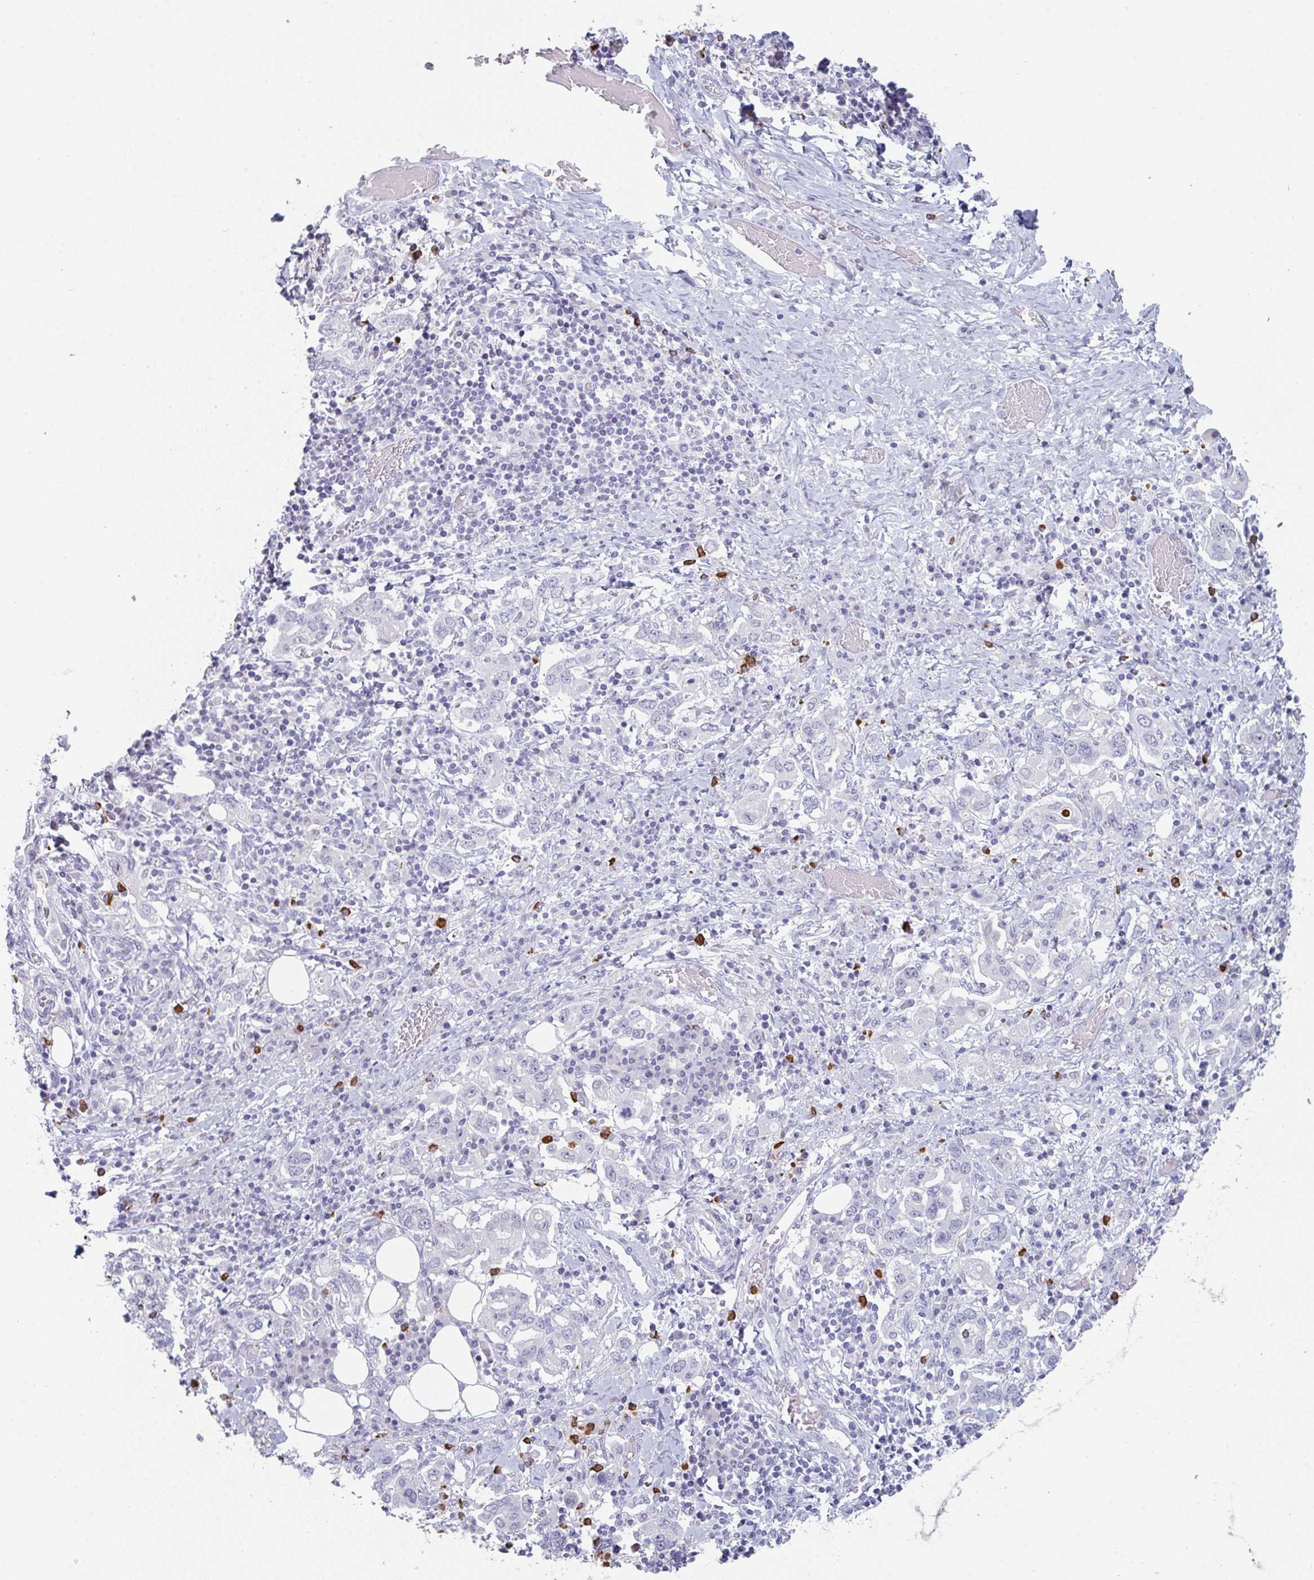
{"staining": {"intensity": "negative", "quantity": "none", "location": "none"}, "tissue": "stomach cancer", "cell_type": "Tumor cells", "image_type": "cancer", "snomed": [{"axis": "morphology", "description": "Adenocarcinoma, NOS"}, {"axis": "topography", "description": "Stomach, upper"}, {"axis": "topography", "description": "Stomach"}], "caption": "Tumor cells are negative for protein expression in human stomach cancer (adenocarcinoma).", "gene": "RUBCN", "patient": {"sex": "male", "age": 62}}